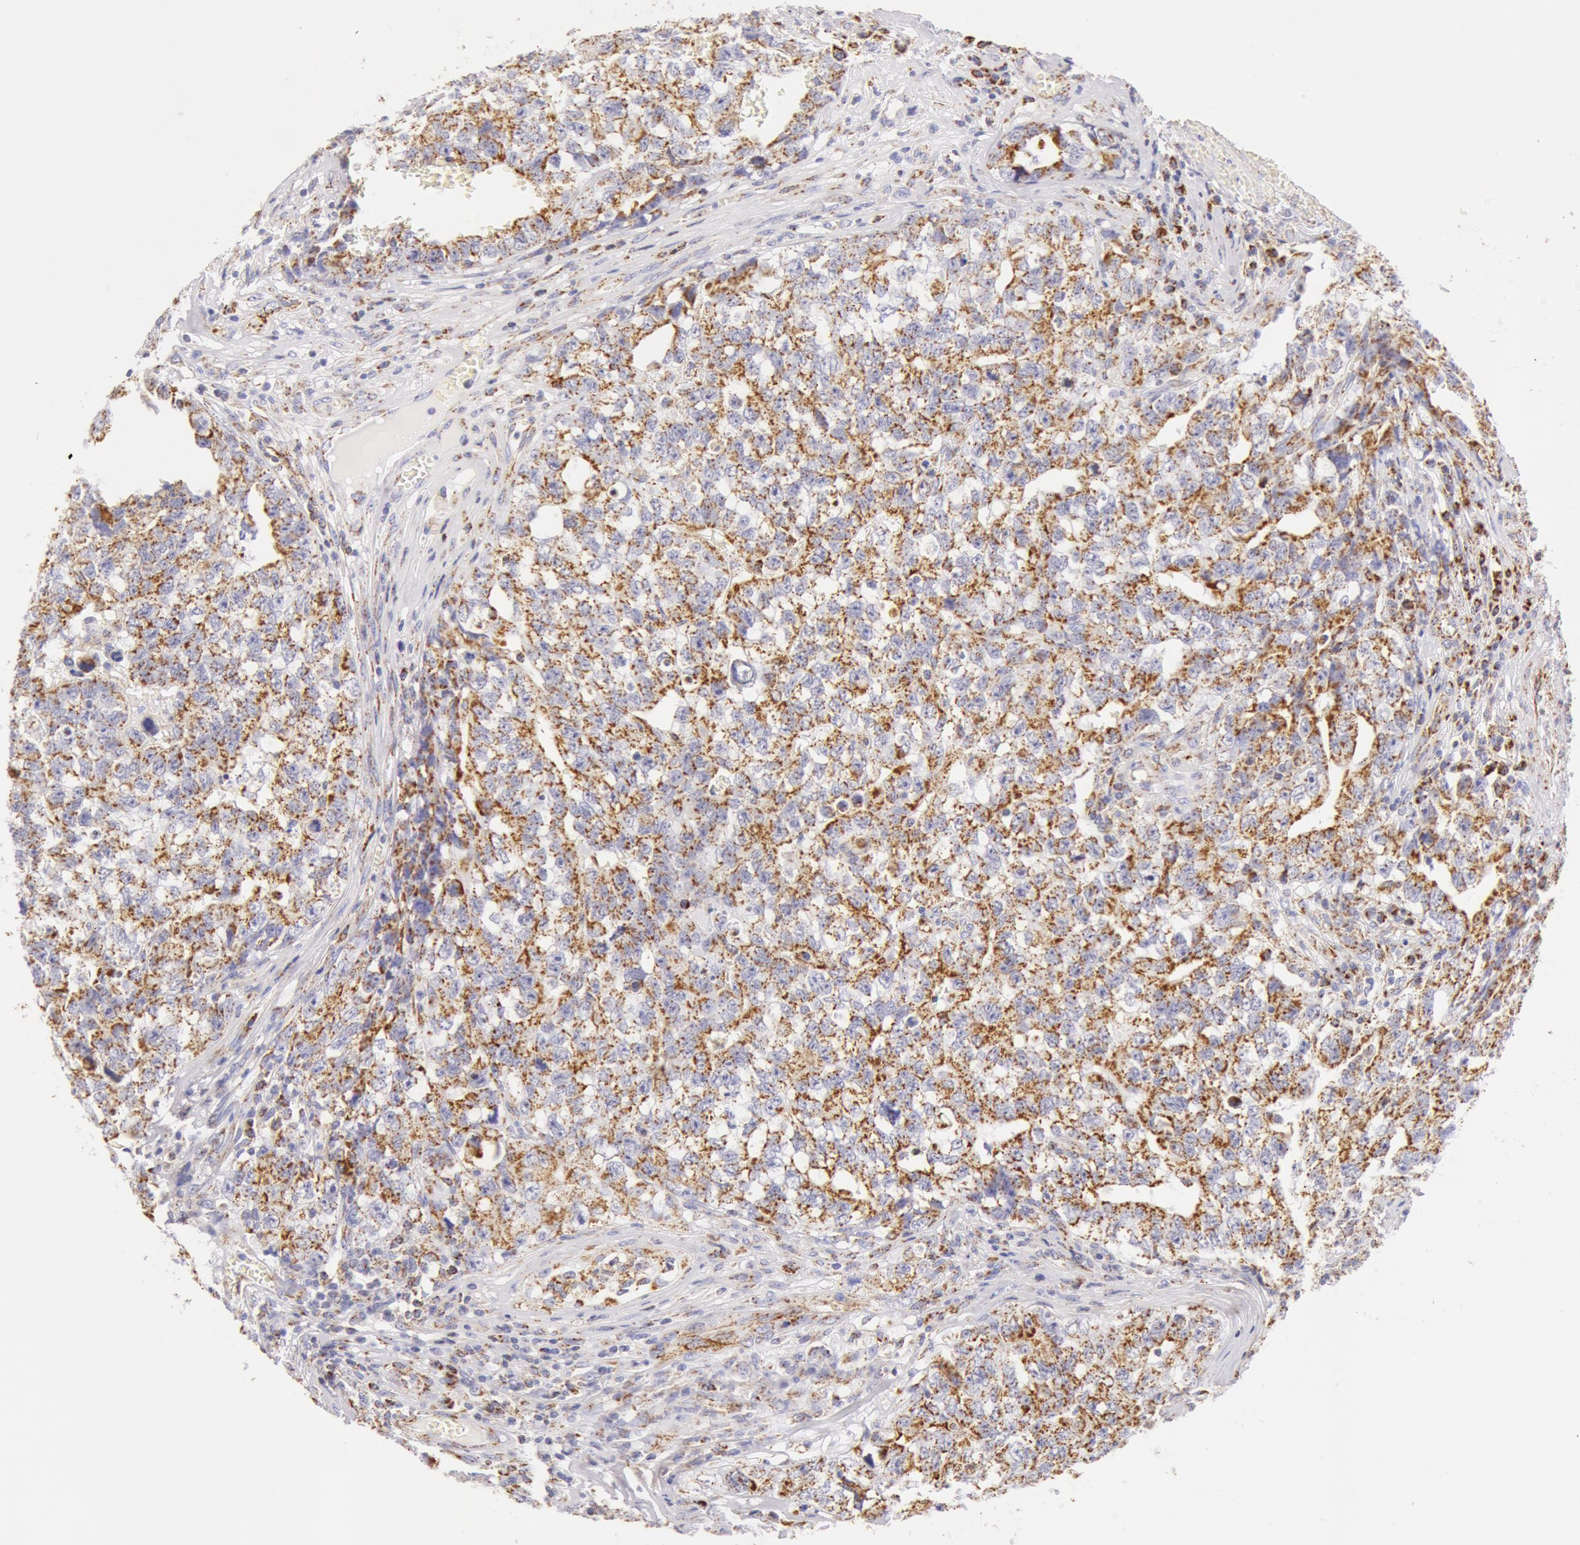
{"staining": {"intensity": "moderate", "quantity": "25%-75%", "location": "cytoplasmic/membranous"}, "tissue": "testis cancer", "cell_type": "Tumor cells", "image_type": "cancer", "snomed": [{"axis": "morphology", "description": "Carcinoma, Embryonal, NOS"}, {"axis": "topography", "description": "Testis"}], "caption": "This image demonstrates testis cancer stained with immunohistochemistry to label a protein in brown. The cytoplasmic/membranous of tumor cells show moderate positivity for the protein. Nuclei are counter-stained blue.", "gene": "ATP5F1B", "patient": {"sex": "male", "age": 31}}